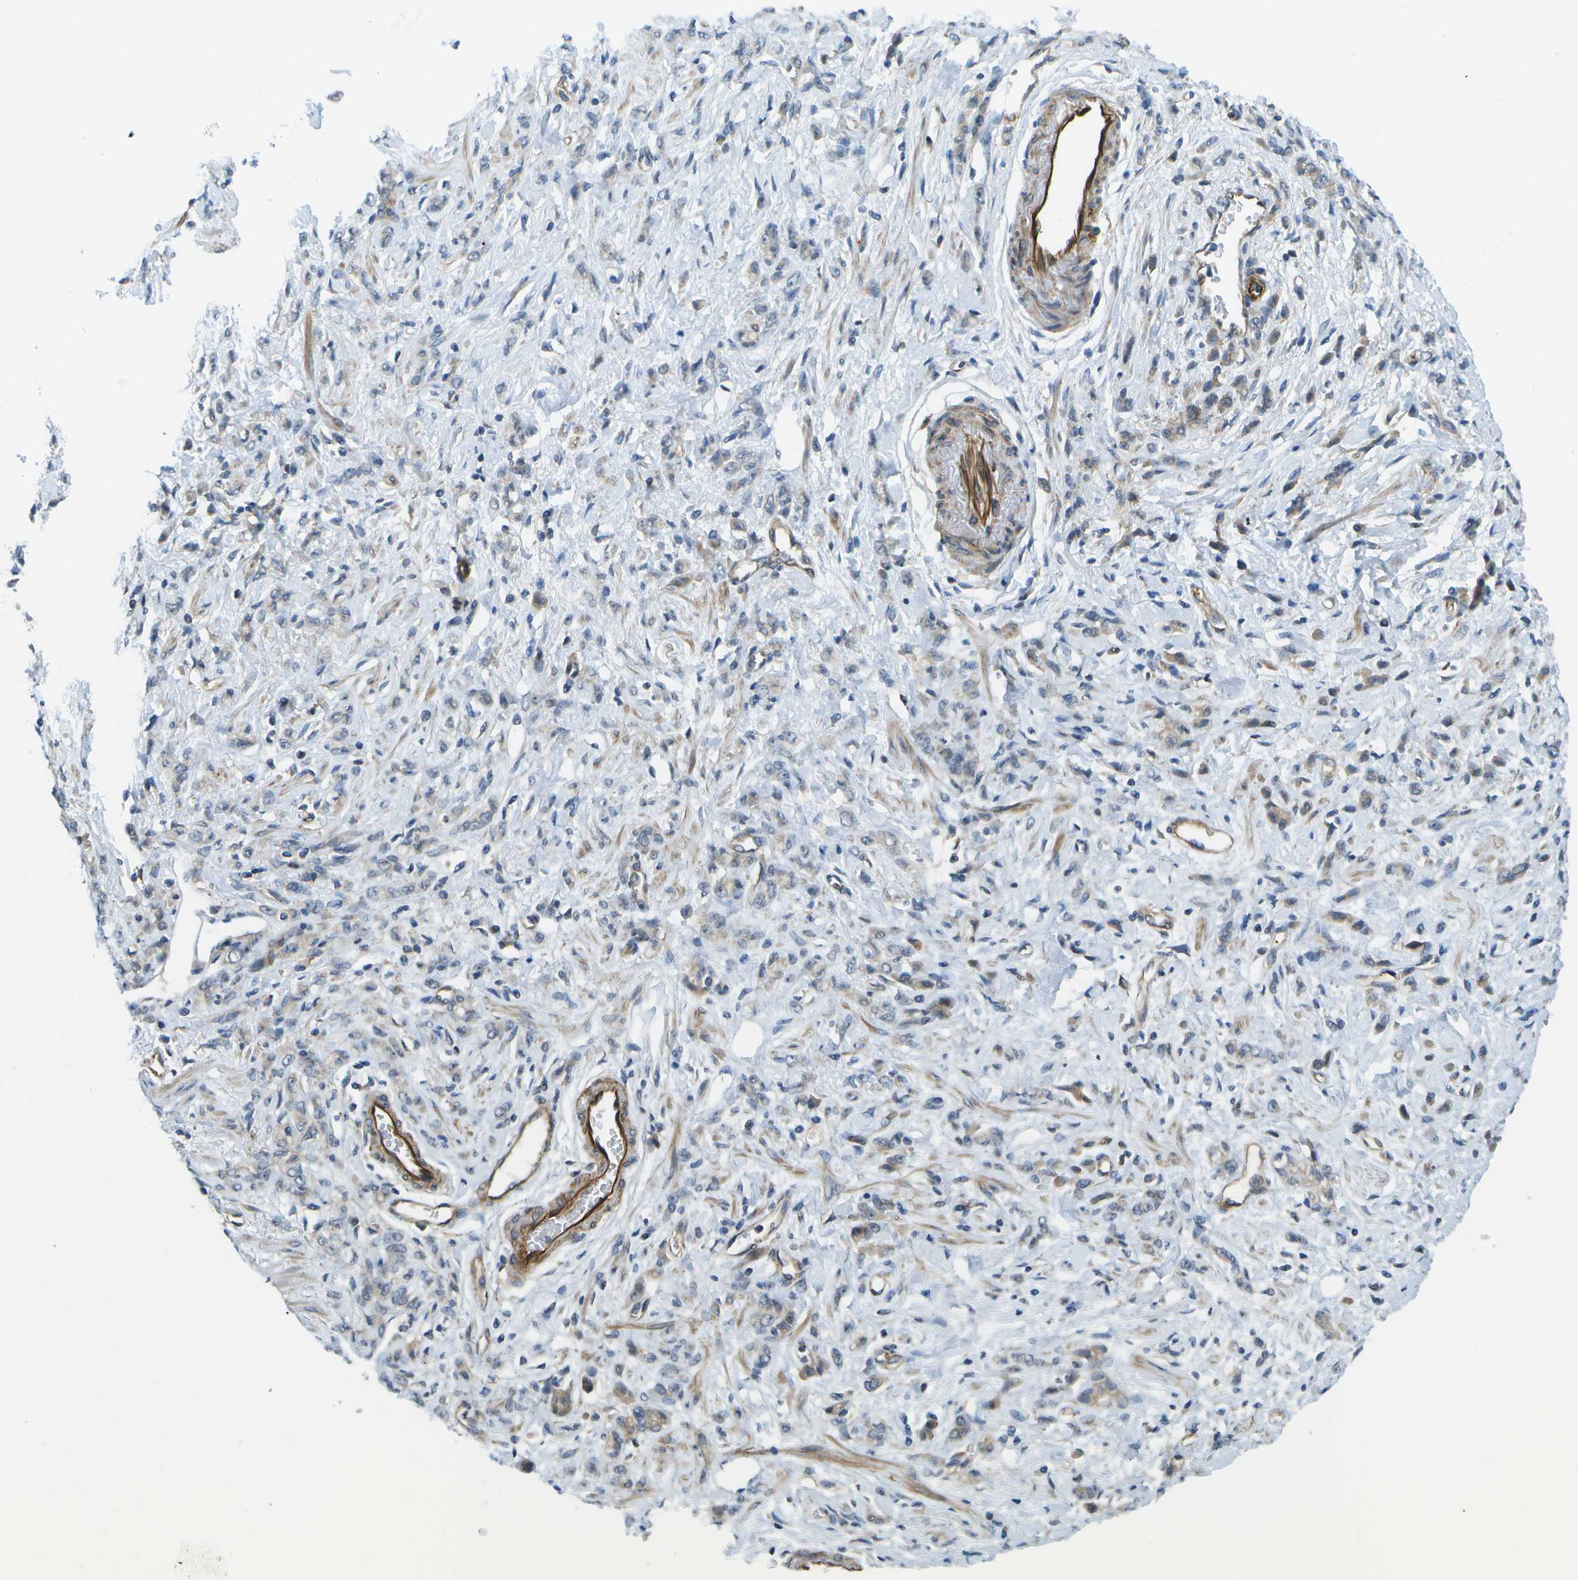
{"staining": {"intensity": "weak", "quantity": "25%-75%", "location": "cytoplasmic/membranous"}, "tissue": "stomach cancer", "cell_type": "Tumor cells", "image_type": "cancer", "snomed": [{"axis": "morphology", "description": "Normal tissue, NOS"}, {"axis": "morphology", "description": "Adenocarcinoma, NOS"}, {"axis": "topography", "description": "Stomach"}], "caption": "This is an image of IHC staining of adenocarcinoma (stomach), which shows weak positivity in the cytoplasmic/membranous of tumor cells.", "gene": "KIAA0040", "patient": {"sex": "male", "age": 82}}